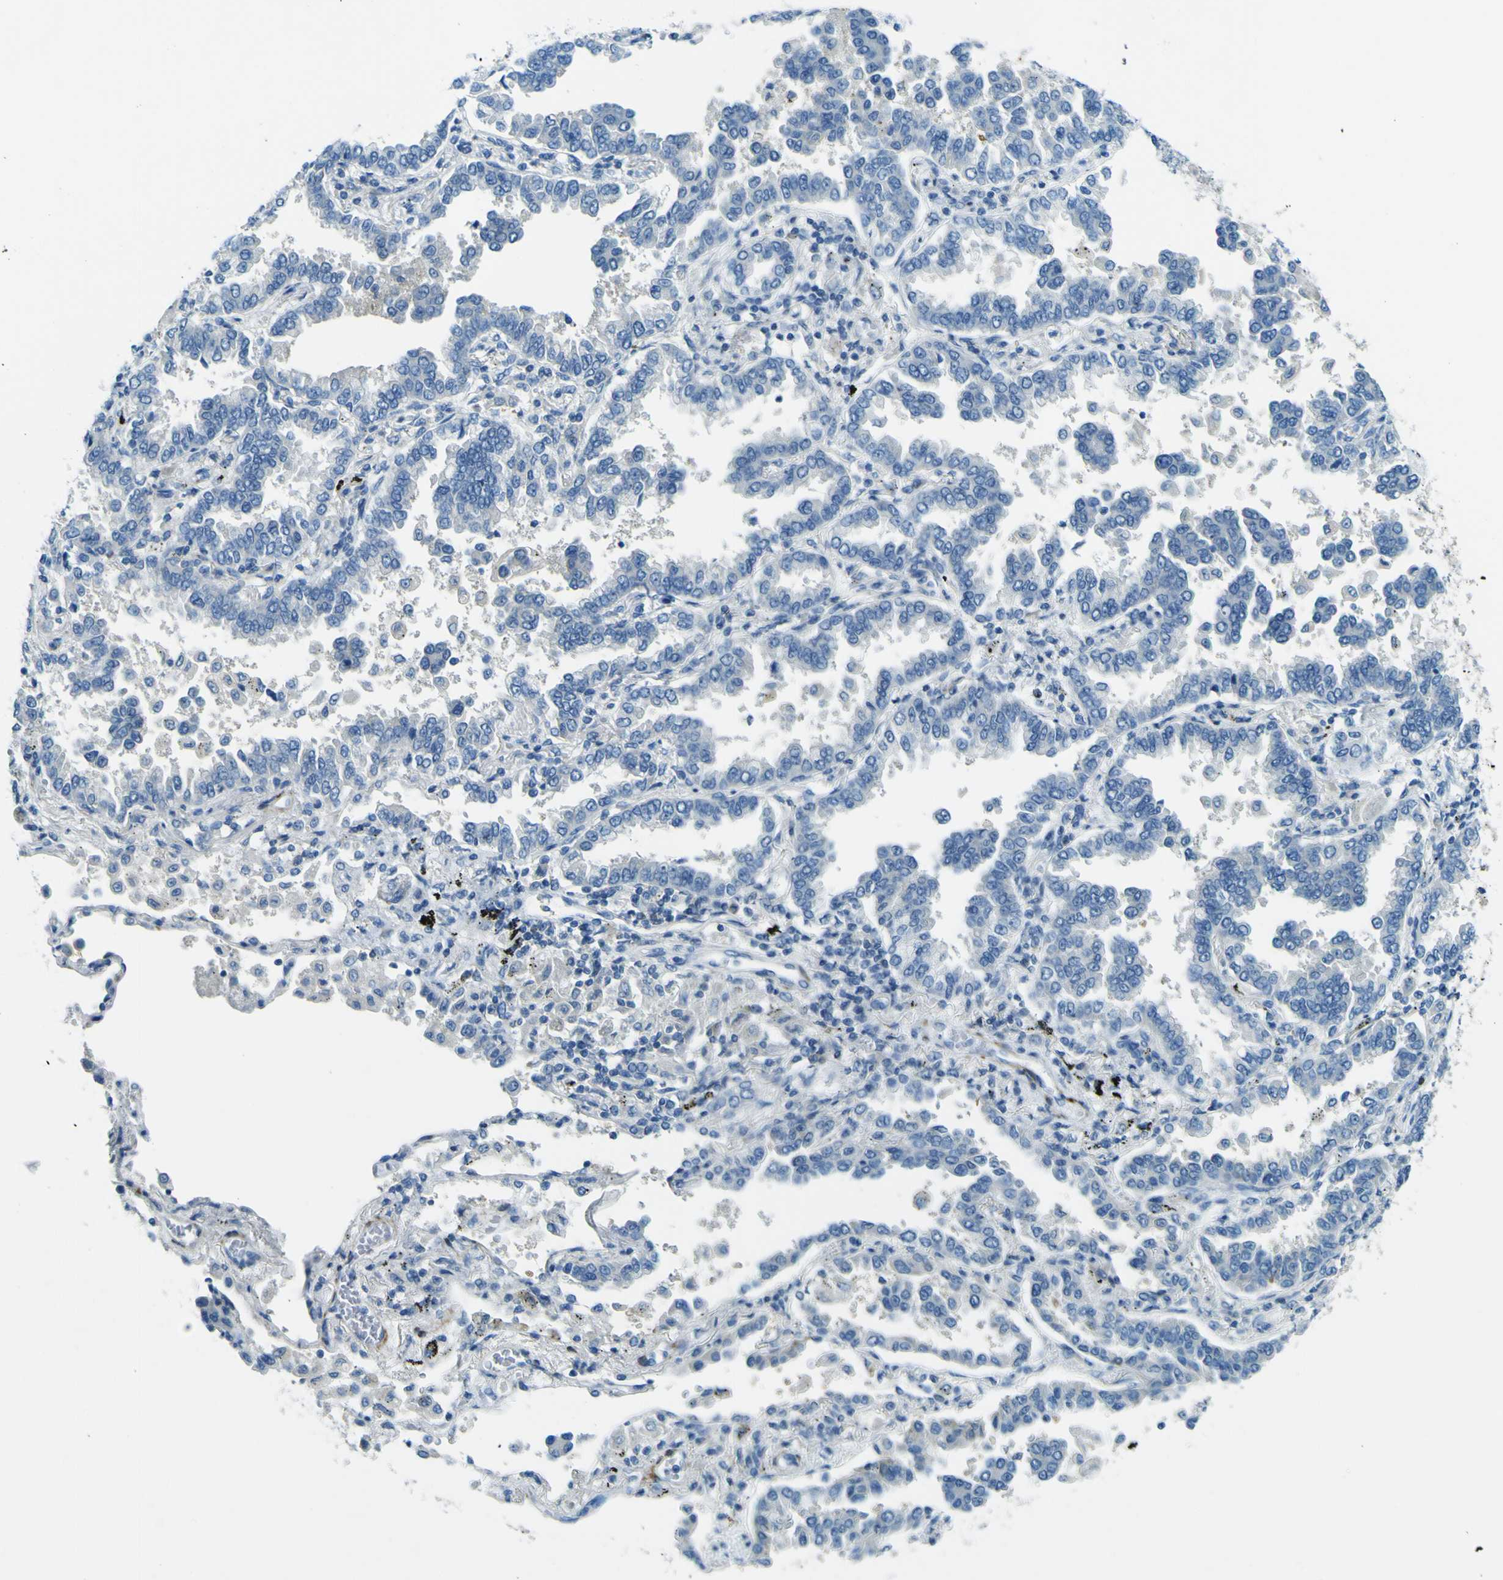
{"staining": {"intensity": "negative", "quantity": "none", "location": "none"}, "tissue": "lung cancer", "cell_type": "Tumor cells", "image_type": "cancer", "snomed": [{"axis": "morphology", "description": "Normal tissue, NOS"}, {"axis": "morphology", "description": "Adenocarcinoma, NOS"}, {"axis": "topography", "description": "Lung"}], "caption": "Immunohistochemistry (IHC) histopathology image of neoplastic tissue: lung adenocarcinoma stained with DAB (3,3'-diaminobenzidine) shows no significant protein expression in tumor cells.", "gene": "SORCS1", "patient": {"sex": "male", "age": 59}}